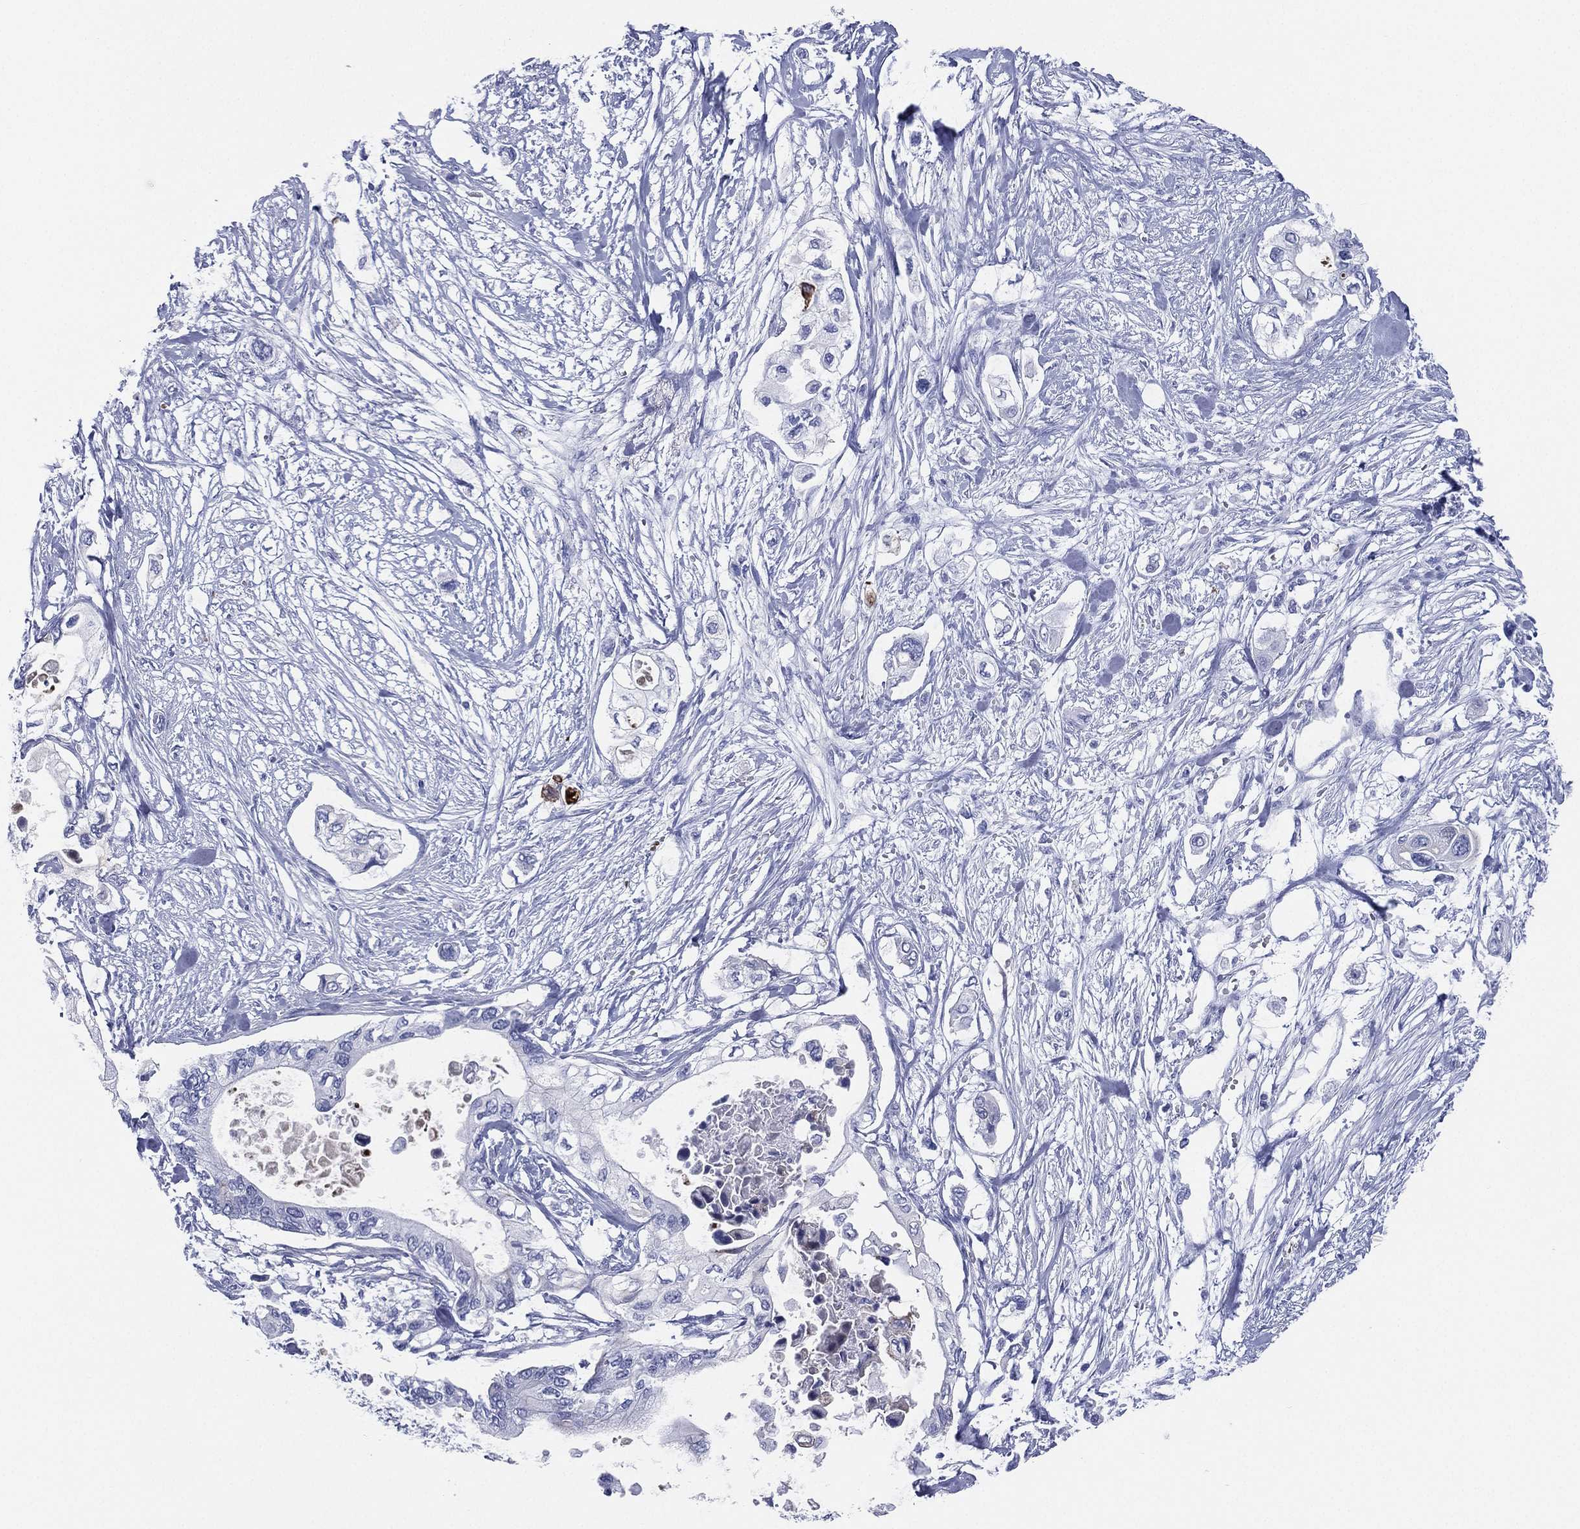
{"staining": {"intensity": "negative", "quantity": "none", "location": "none"}, "tissue": "pancreatic cancer", "cell_type": "Tumor cells", "image_type": "cancer", "snomed": [{"axis": "morphology", "description": "Adenocarcinoma, NOS"}, {"axis": "topography", "description": "Pancreas"}], "caption": "Micrograph shows no significant protein expression in tumor cells of pancreatic cancer.", "gene": "CD79A", "patient": {"sex": "female", "age": 63}}